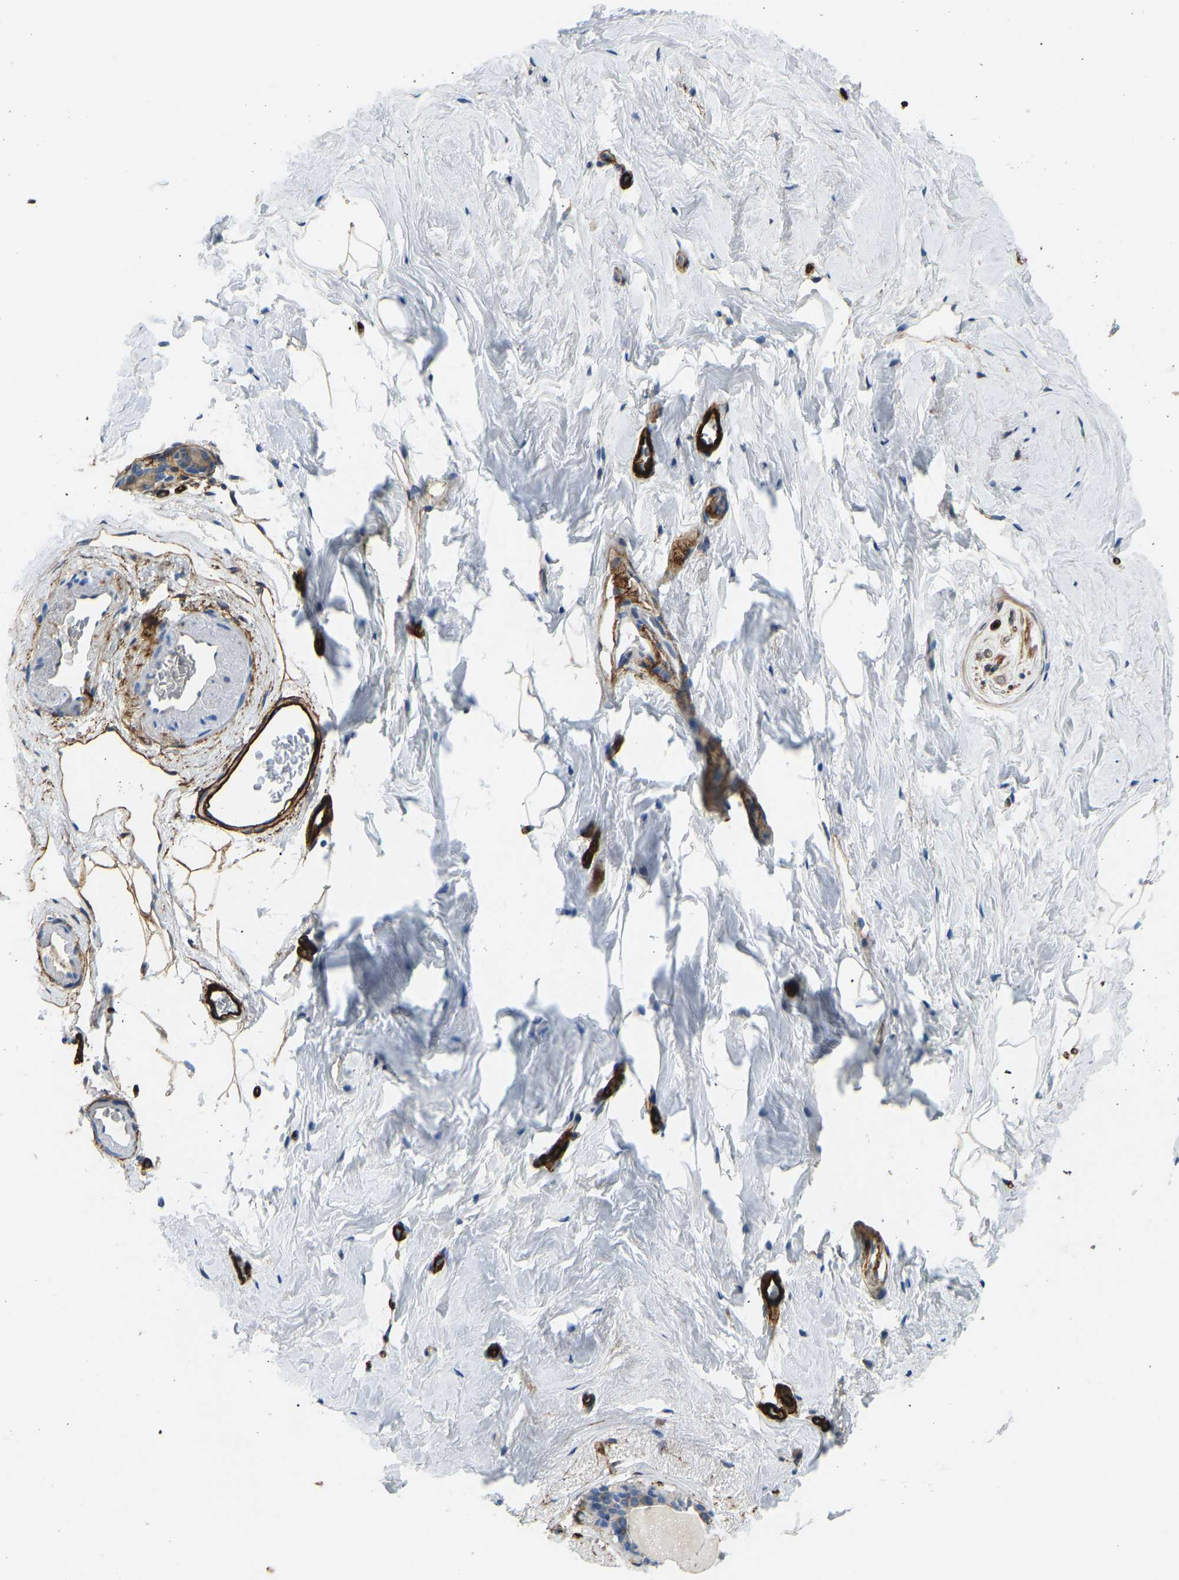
{"staining": {"intensity": "moderate", "quantity": "<25%", "location": "cytoplasmic/membranous"}, "tissue": "breast", "cell_type": "Adipocytes", "image_type": "normal", "snomed": [{"axis": "morphology", "description": "Normal tissue, NOS"}, {"axis": "topography", "description": "Breast"}], "caption": "IHC staining of benign breast, which demonstrates low levels of moderate cytoplasmic/membranous expression in about <25% of adipocytes indicating moderate cytoplasmic/membranous protein expression. The staining was performed using DAB (3,3'-diaminobenzidine) (brown) for protein detection and nuclei were counterstained in hematoxylin (blue).", "gene": "COL15A1", "patient": {"sex": "female", "age": 62}}